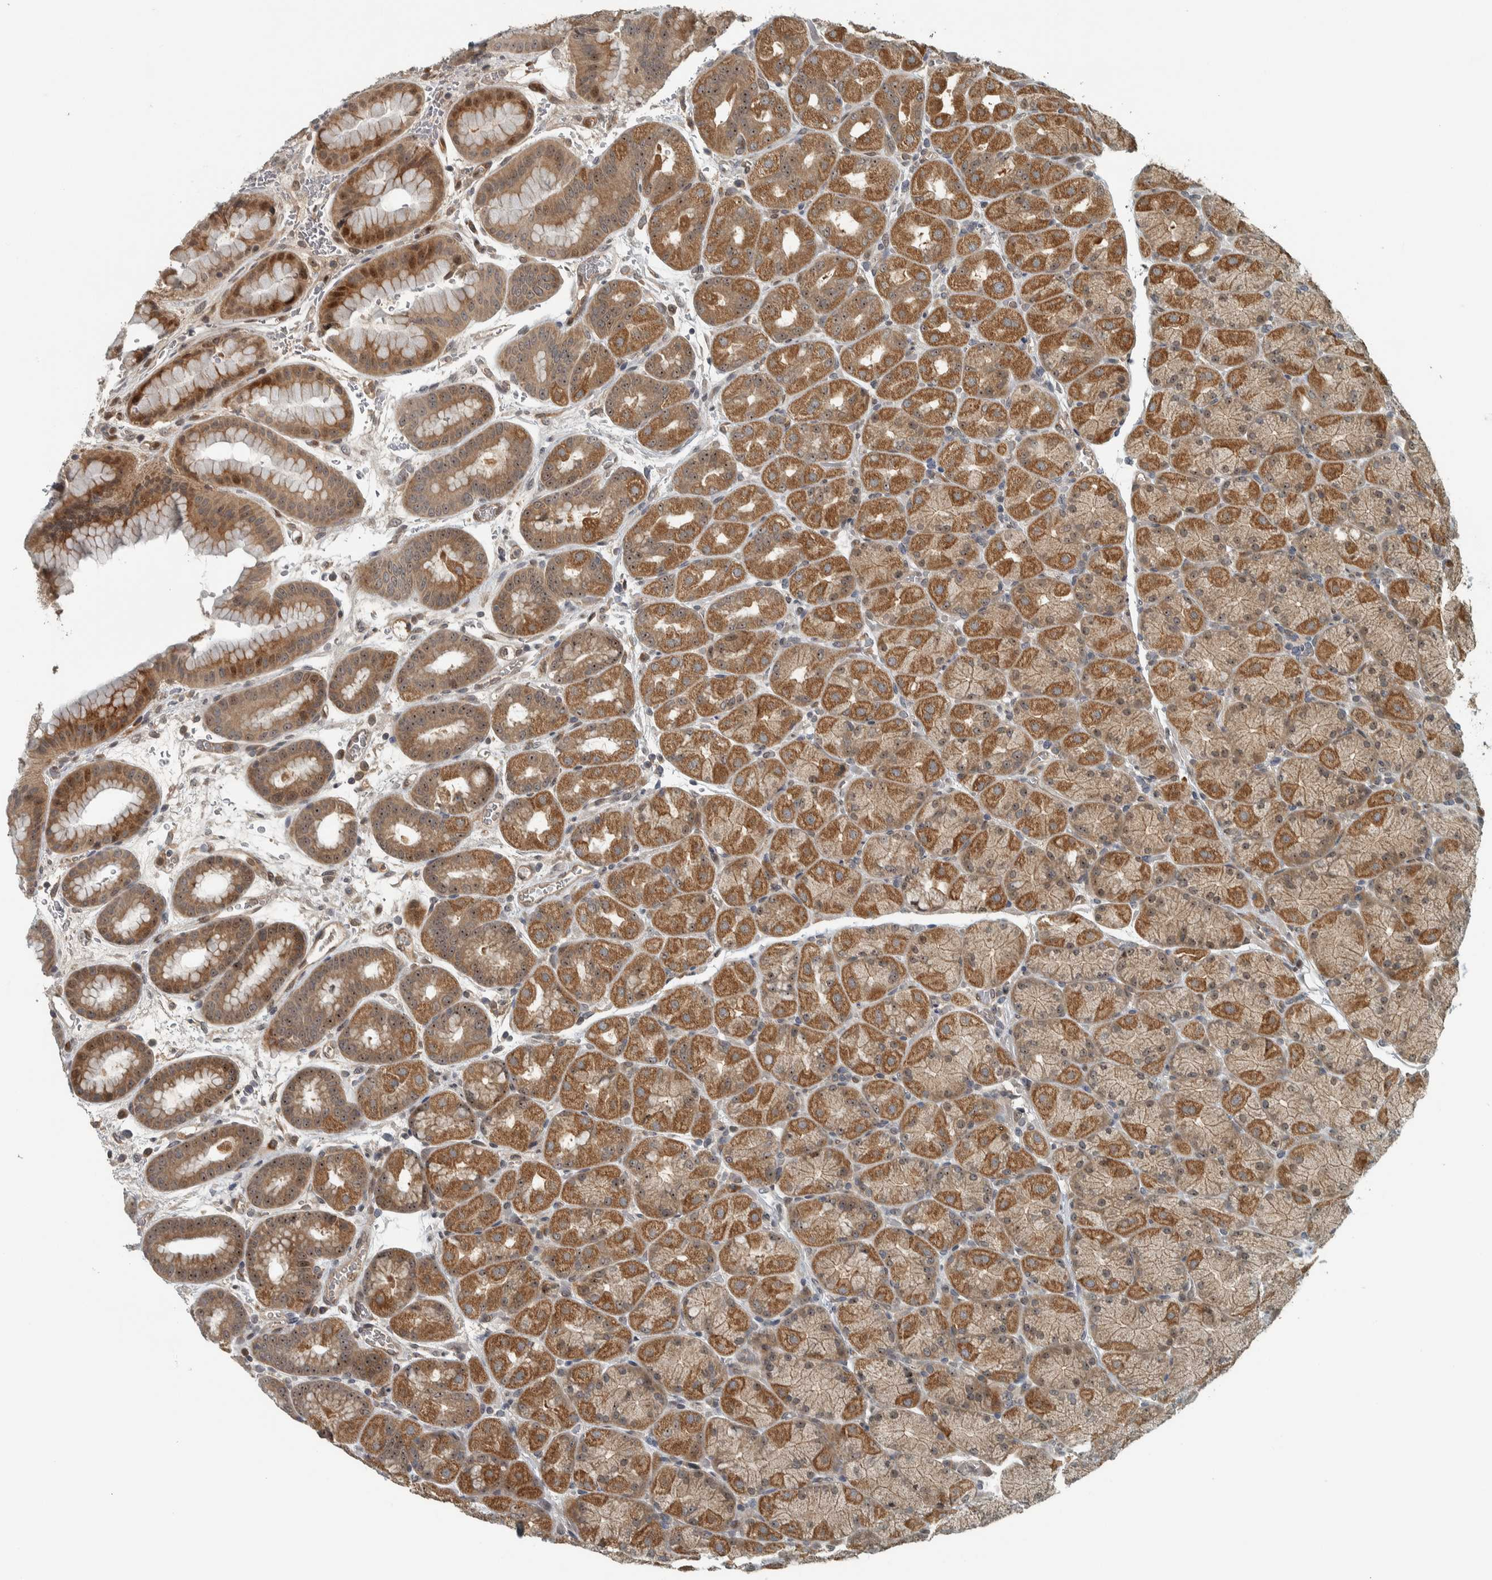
{"staining": {"intensity": "moderate", "quantity": ">75%", "location": "cytoplasmic/membranous,nuclear"}, "tissue": "stomach", "cell_type": "Glandular cells", "image_type": "normal", "snomed": [{"axis": "morphology", "description": "Normal tissue, NOS"}, {"axis": "morphology", "description": "Carcinoid, malignant, NOS"}, {"axis": "topography", "description": "Stomach, upper"}], "caption": "High-power microscopy captured an immunohistochemistry photomicrograph of benign stomach, revealing moderate cytoplasmic/membranous,nuclear expression in approximately >75% of glandular cells. (DAB IHC with brightfield microscopy, high magnification).", "gene": "XPO5", "patient": {"sex": "male", "age": 39}}